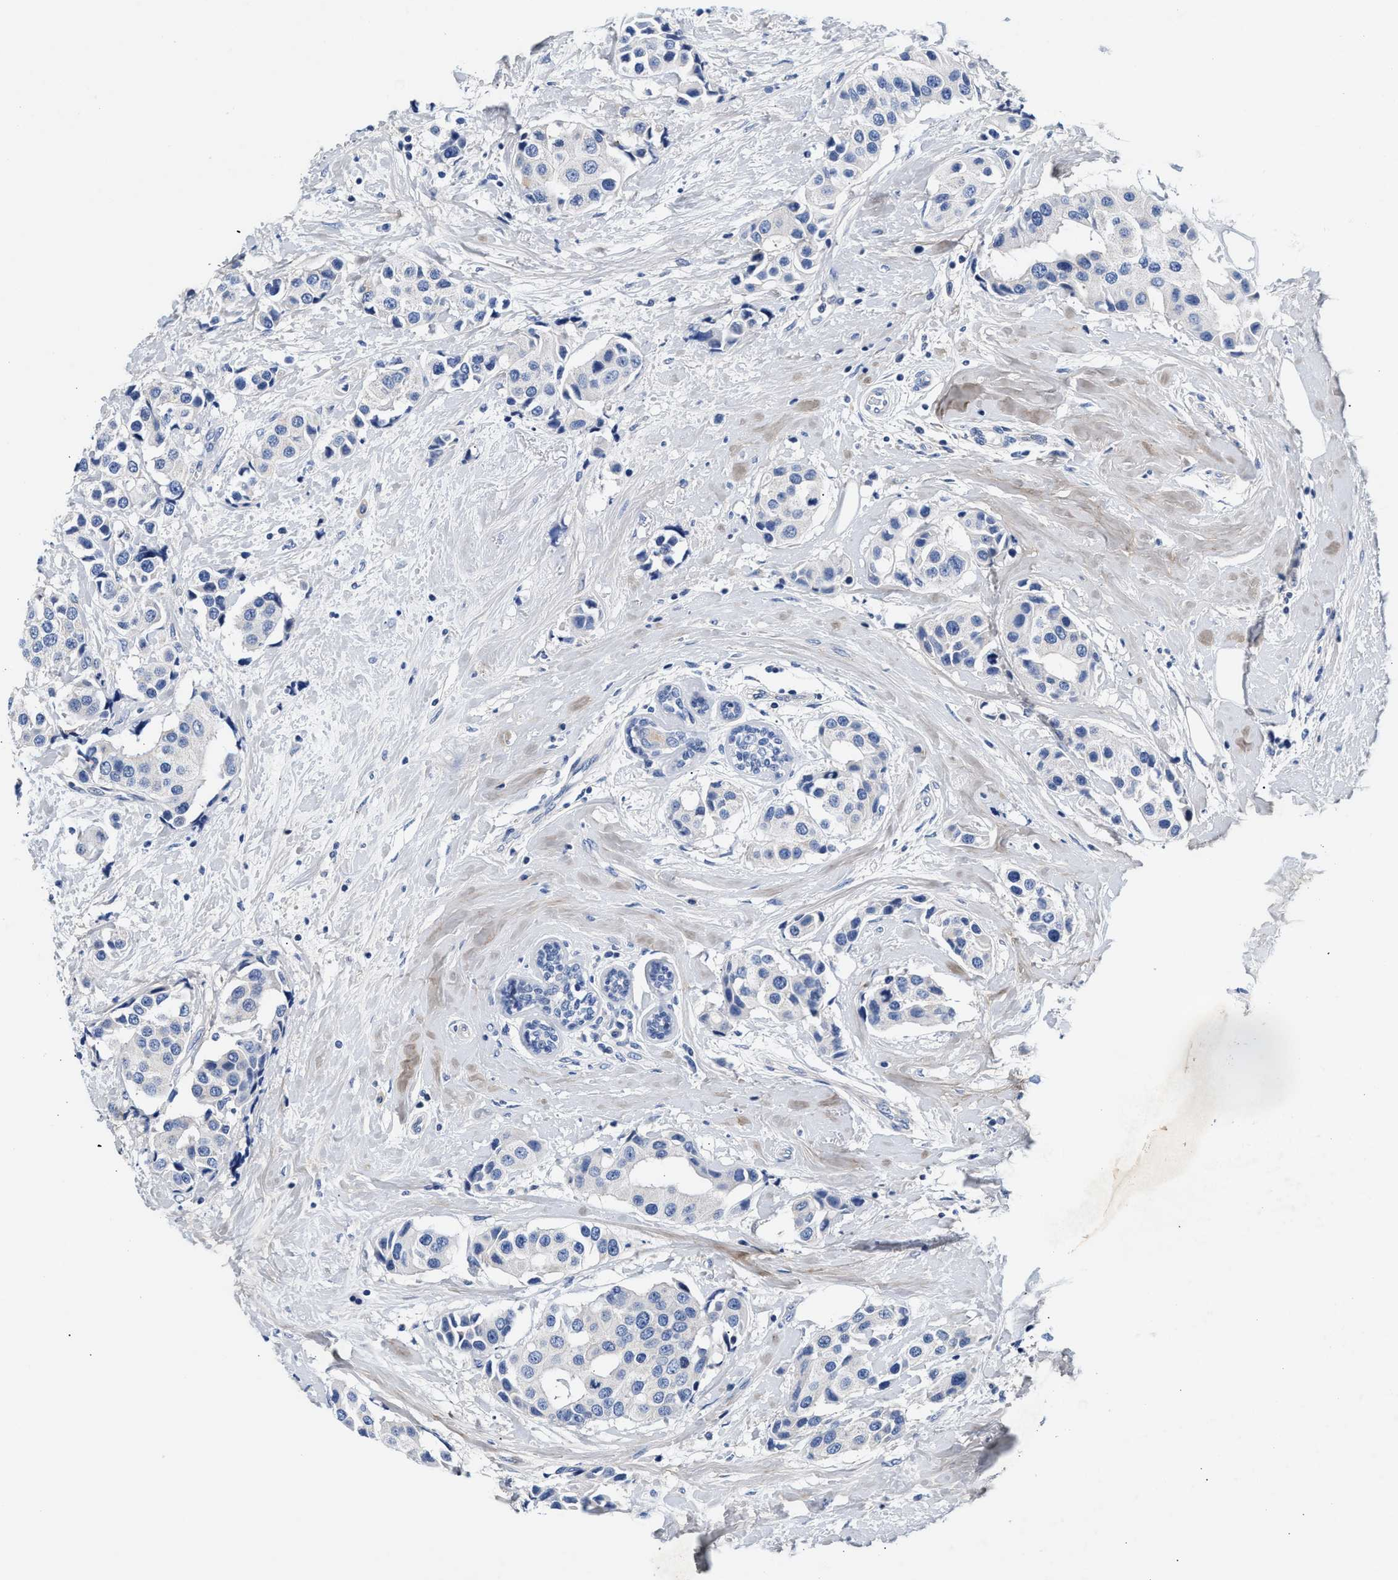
{"staining": {"intensity": "negative", "quantity": "none", "location": "none"}, "tissue": "breast cancer", "cell_type": "Tumor cells", "image_type": "cancer", "snomed": [{"axis": "morphology", "description": "Normal tissue, NOS"}, {"axis": "morphology", "description": "Duct carcinoma"}, {"axis": "topography", "description": "Breast"}], "caption": "Immunohistochemistry (IHC) of human breast intraductal carcinoma displays no positivity in tumor cells.", "gene": "ACTL7B", "patient": {"sex": "female", "age": 39}}